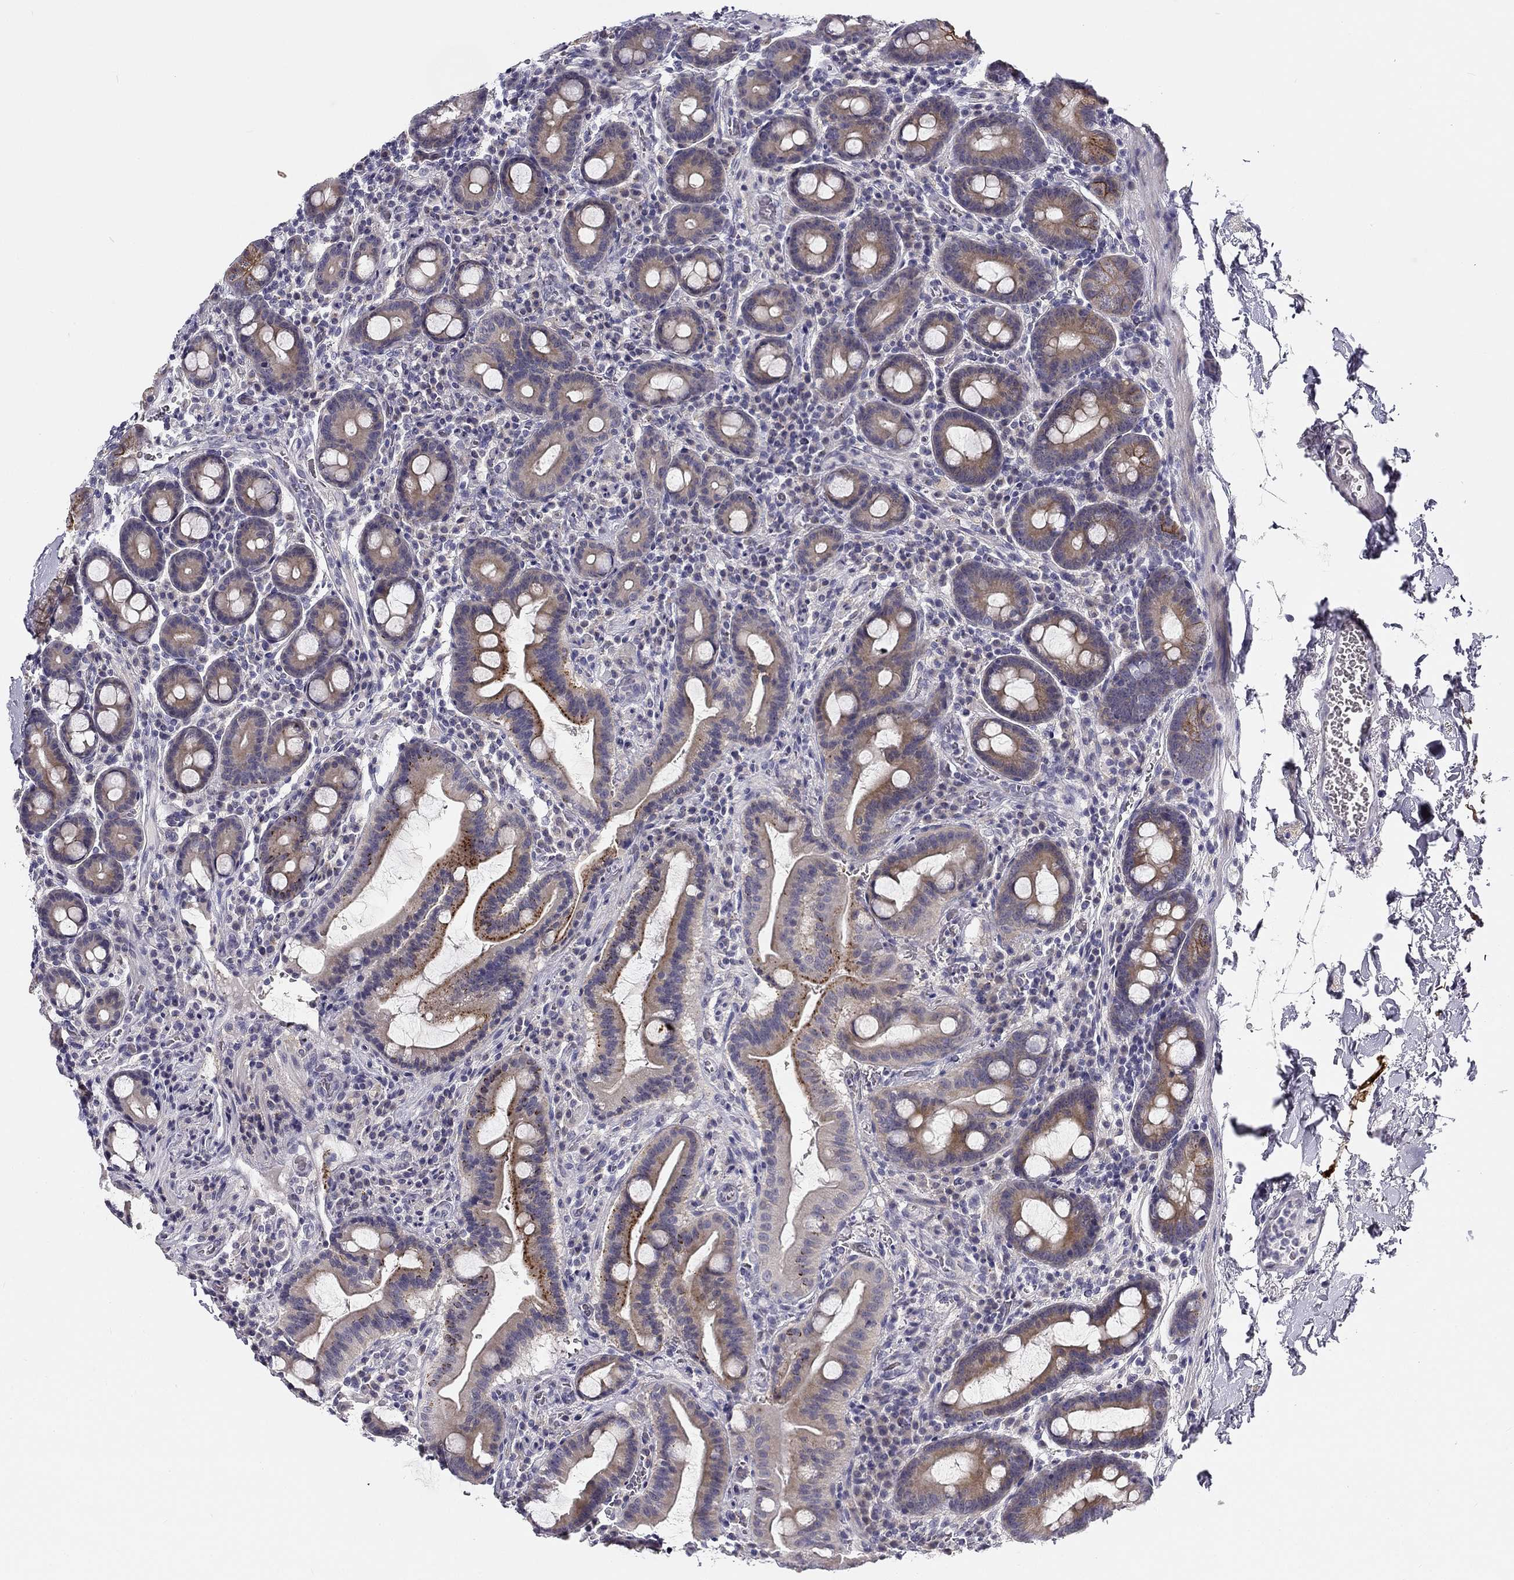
{"staining": {"intensity": "strong", "quantity": "25%-75%", "location": "cytoplasmic/membranous"}, "tissue": "duodenum", "cell_type": "Glandular cells", "image_type": "normal", "snomed": [{"axis": "morphology", "description": "Normal tissue, NOS"}, {"axis": "topography", "description": "Duodenum"}], "caption": "An immunohistochemistry histopathology image of unremarkable tissue is shown. Protein staining in brown labels strong cytoplasmic/membranous positivity in duodenum within glandular cells.", "gene": "CNR1", "patient": {"sex": "male", "age": 59}}